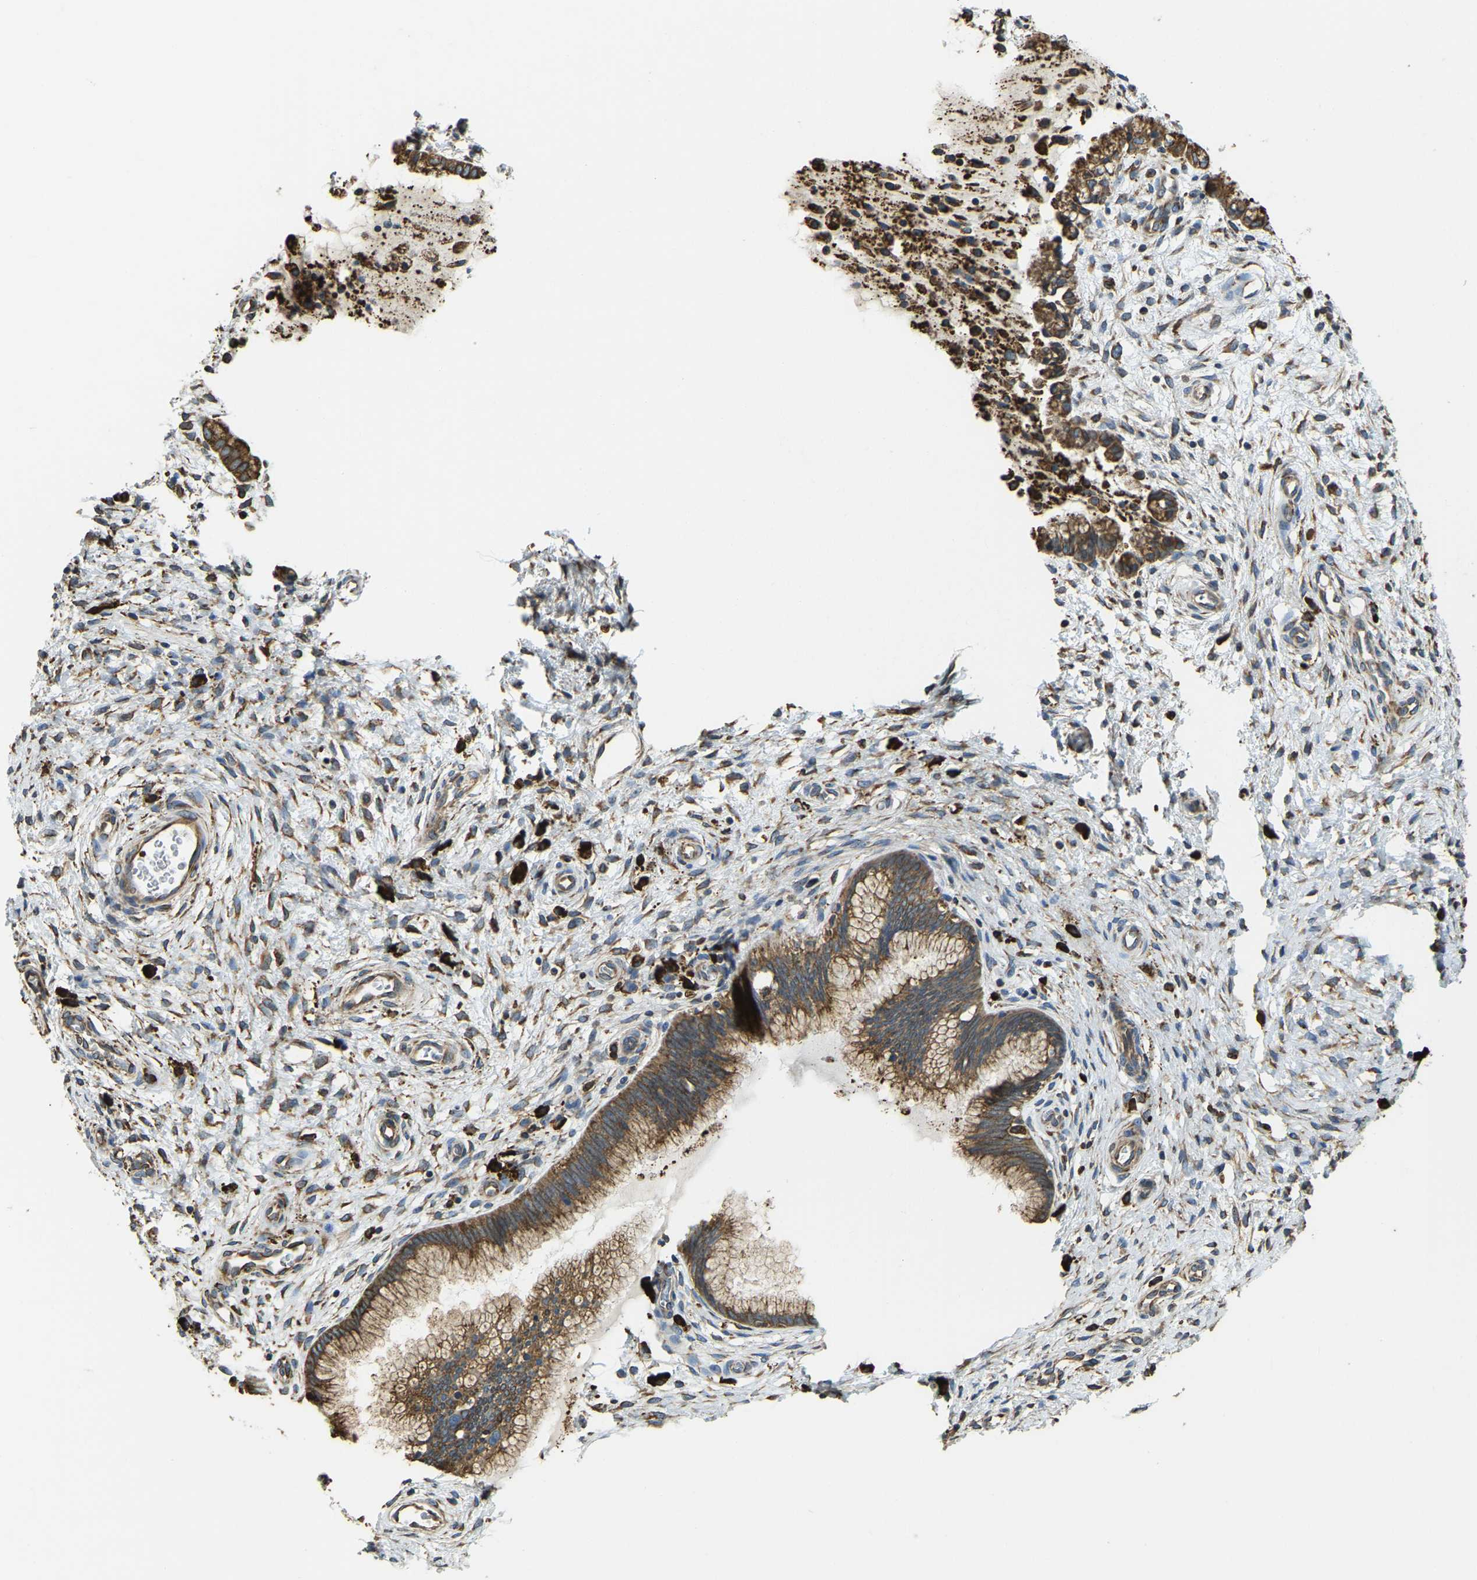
{"staining": {"intensity": "strong", "quantity": ">75%", "location": "cytoplasmic/membranous"}, "tissue": "cervix", "cell_type": "Glandular cells", "image_type": "normal", "snomed": [{"axis": "morphology", "description": "Normal tissue, NOS"}, {"axis": "topography", "description": "Cervix"}], "caption": "Immunohistochemistry image of normal human cervix stained for a protein (brown), which reveals high levels of strong cytoplasmic/membranous expression in about >75% of glandular cells.", "gene": "RNF115", "patient": {"sex": "female", "age": 55}}